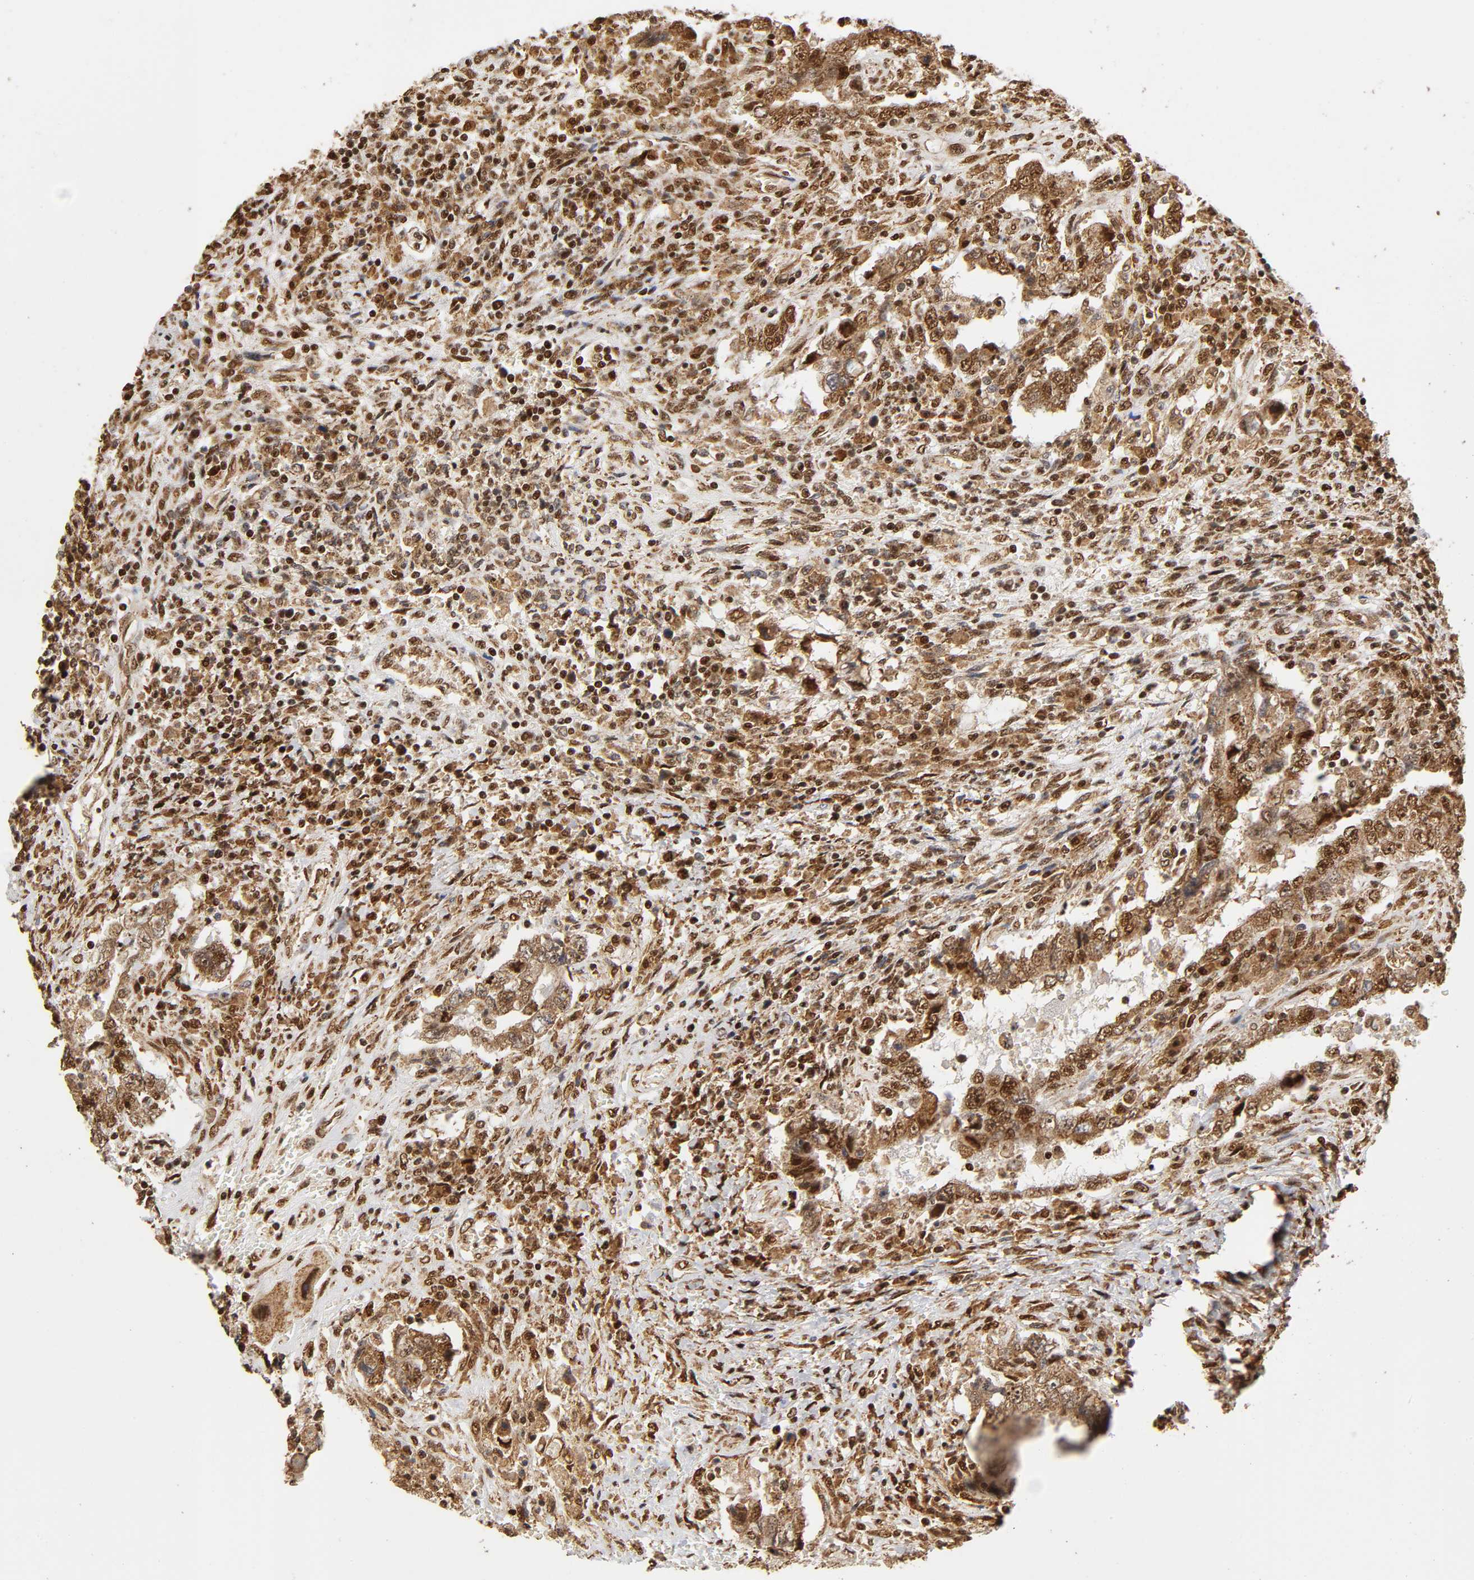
{"staining": {"intensity": "strong", "quantity": ">75%", "location": "cytoplasmic/membranous,nuclear"}, "tissue": "testis cancer", "cell_type": "Tumor cells", "image_type": "cancer", "snomed": [{"axis": "morphology", "description": "Carcinoma, Embryonal, NOS"}, {"axis": "topography", "description": "Testis"}], "caption": "A high amount of strong cytoplasmic/membranous and nuclear expression is identified in approximately >75% of tumor cells in testis cancer tissue.", "gene": "RNF122", "patient": {"sex": "male", "age": 26}}